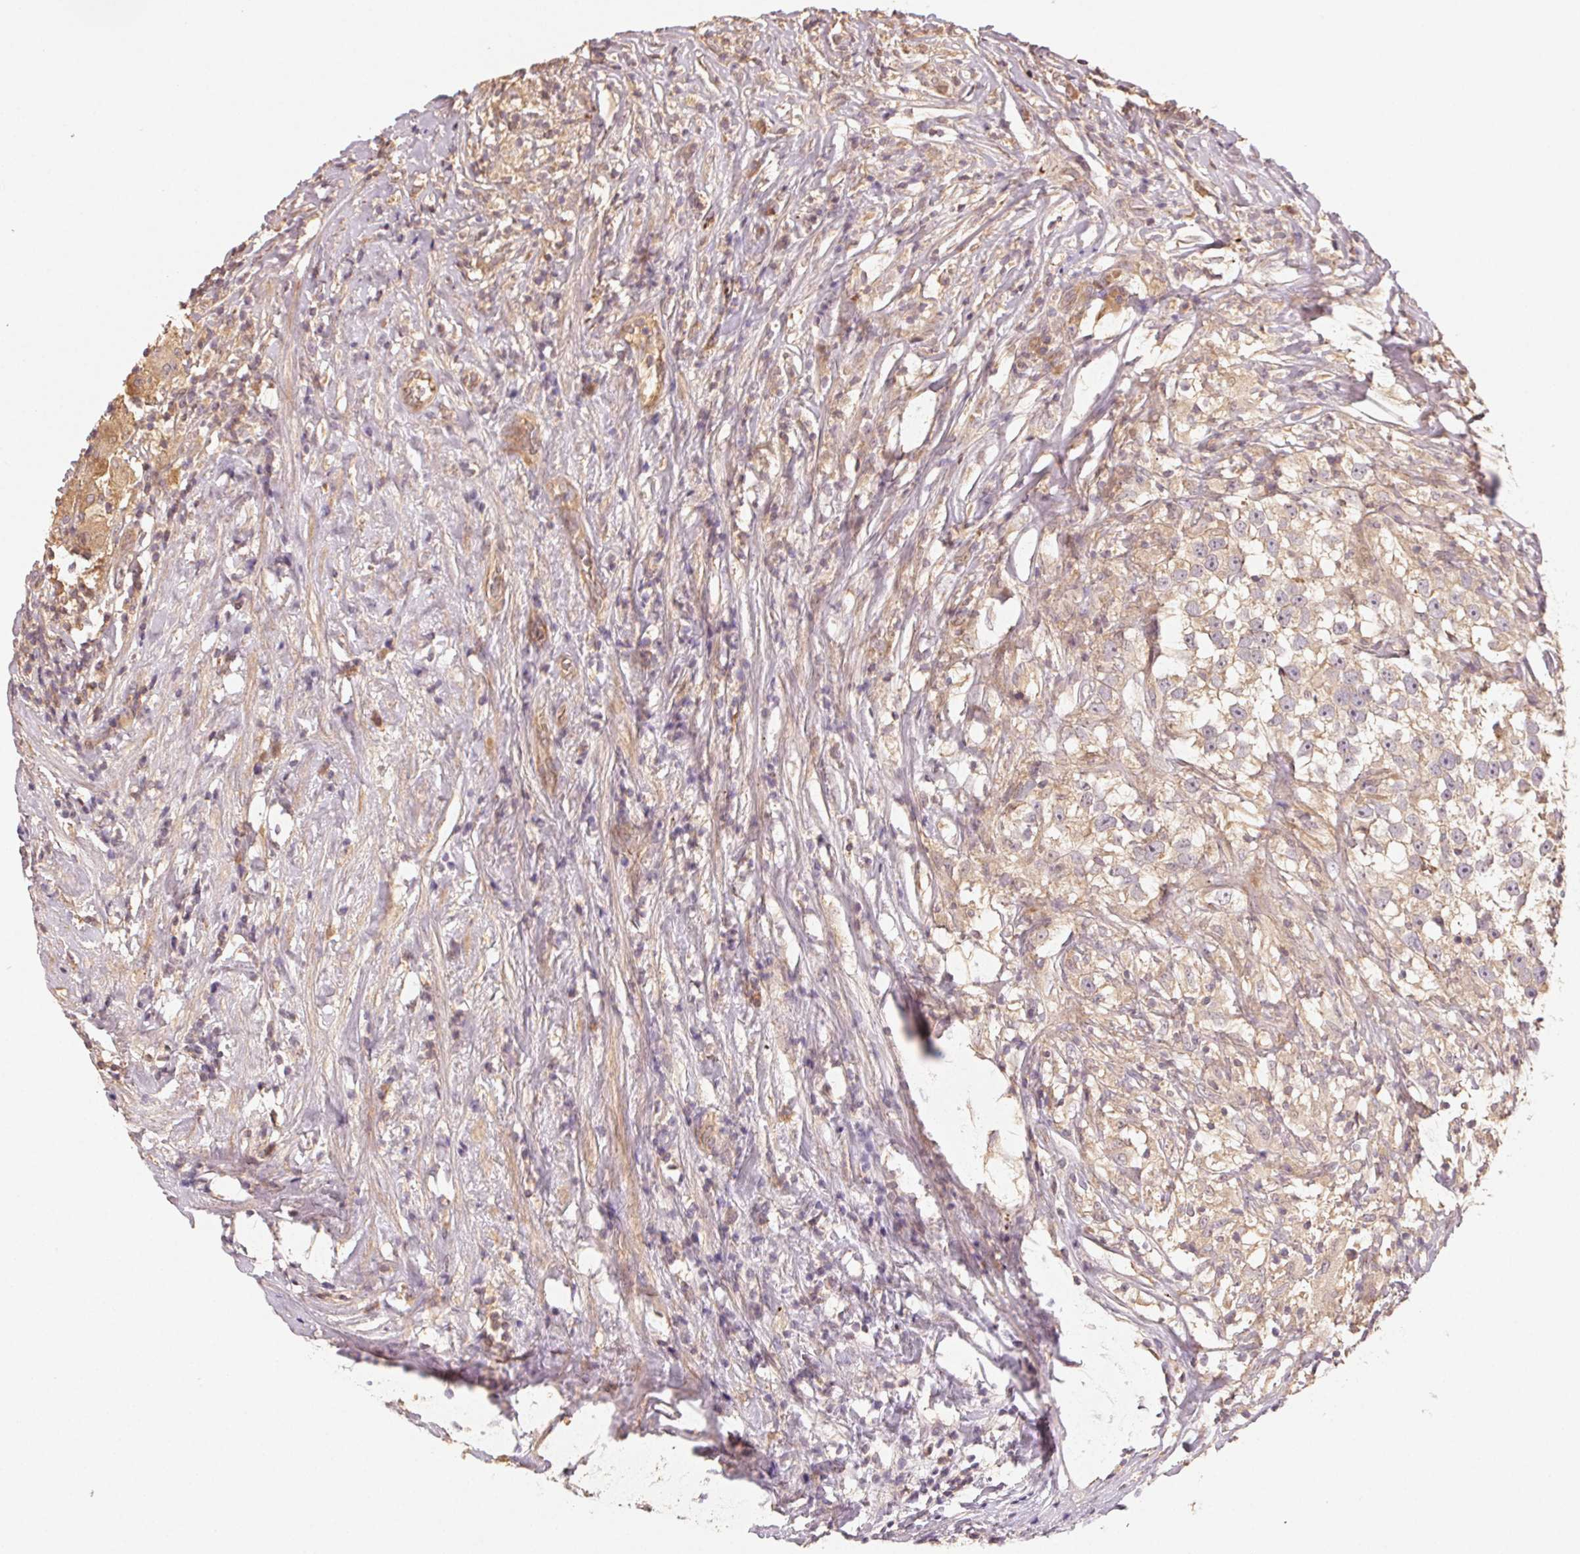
{"staining": {"intensity": "weak", "quantity": ">75%", "location": "cytoplasmic/membranous"}, "tissue": "testis cancer", "cell_type": "Tumor cells", "image_type": "cancer", "snomed": [{"axis": "morphology", "description": "Seminoma, NOS"}, {"axis": "topography", "description": "Testis"}], "caption": "Tumor cells demonstrate low levels of weak cytoplasmic/membranous expression in approximately >75% of cells in testis cancer. Using DAB (3,3'-diaminobenzidine) (brown) and hematoxylin (blue) stains, captured at high magnification using brightfield microscopy.", "gene": "RALA", "patient": {"sex": "male", "age": 46}}